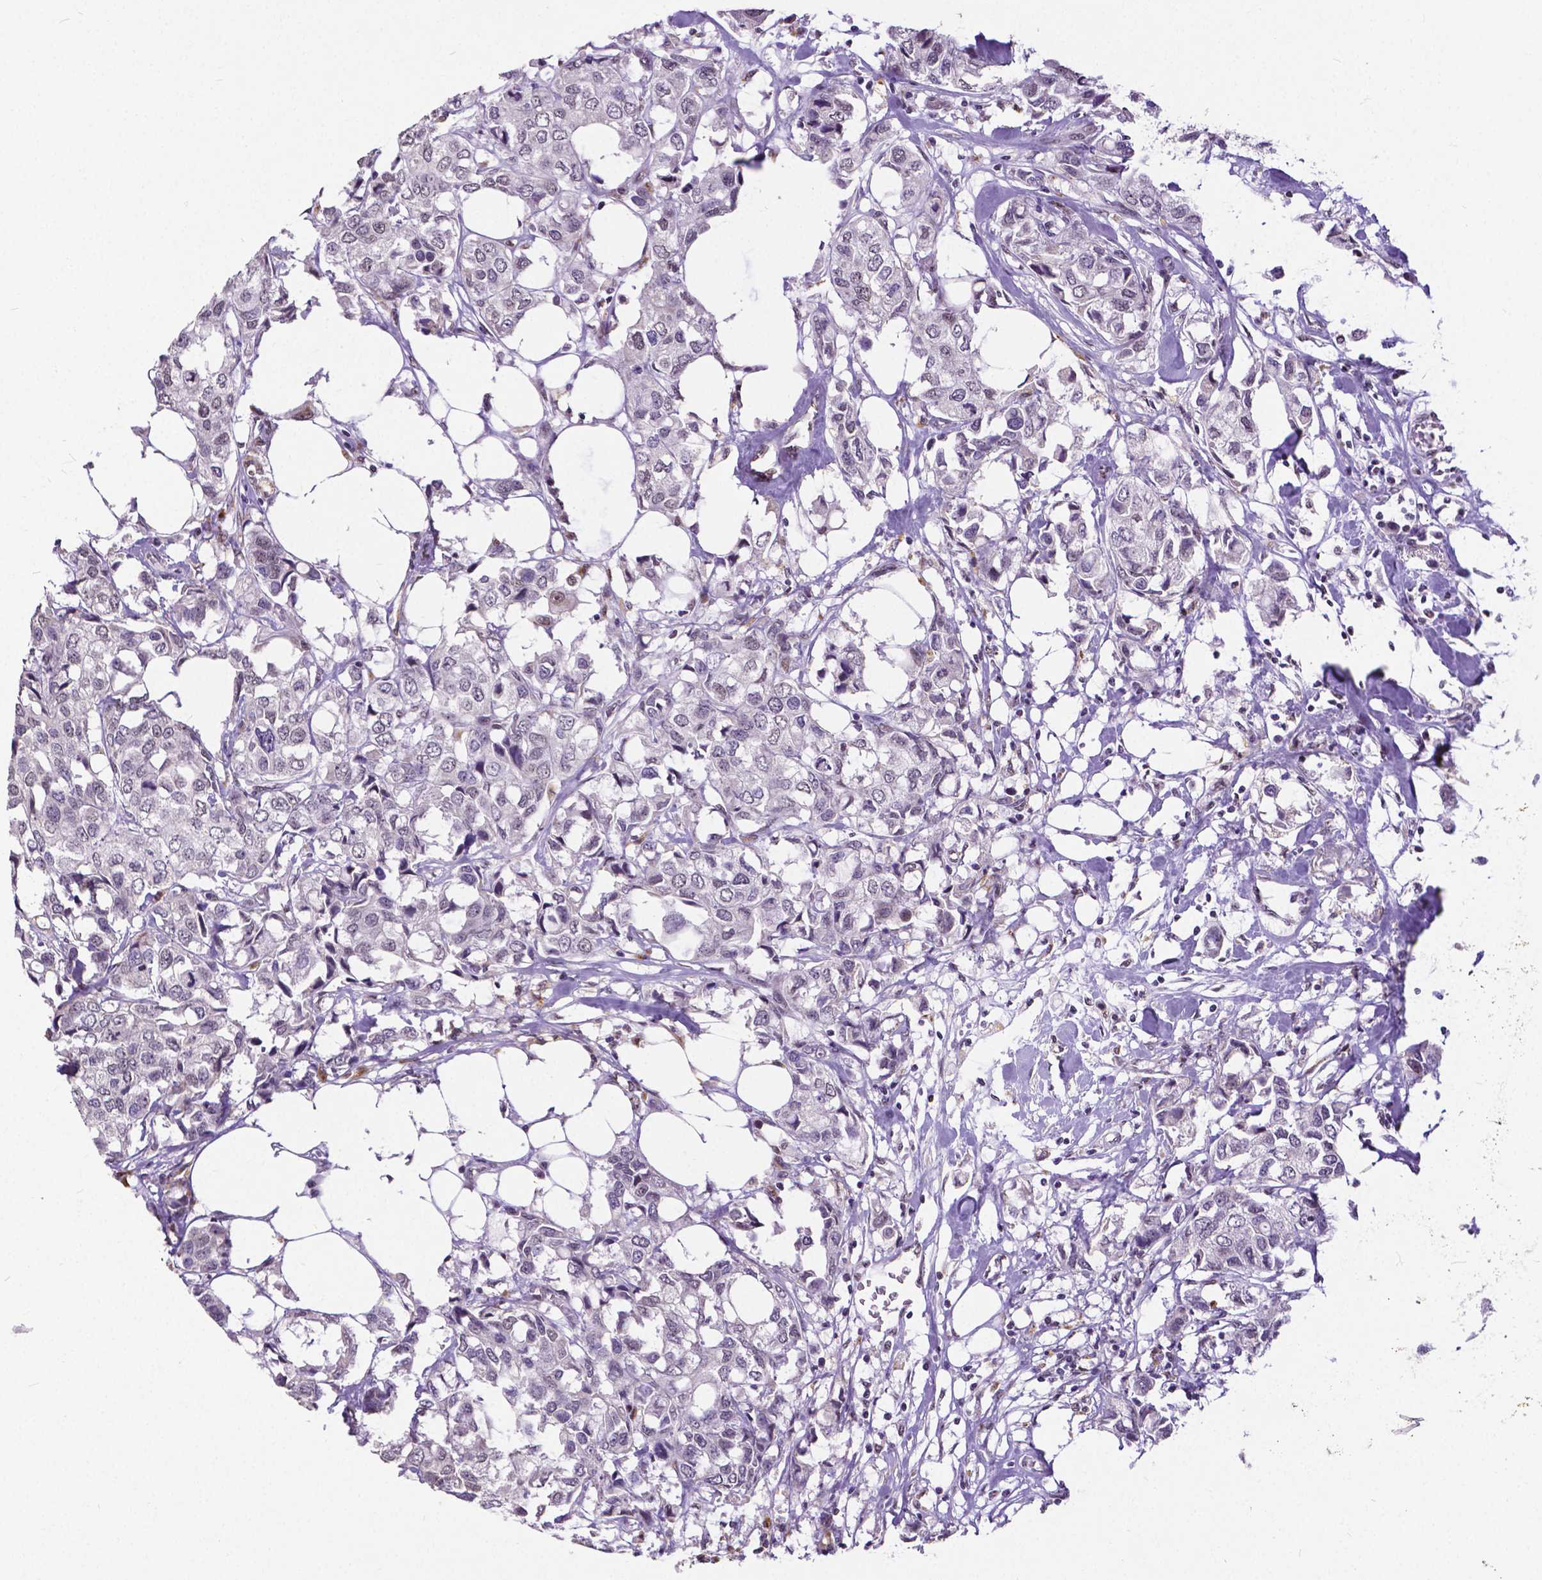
{"staining": {"intensity": "negative", "quantity": "none", "location": "none"}, "tissue": "breast cancer", "cell_type": "Tumor cells", "image_type": "cancer", "snomed": [{"axis": "morphology", "description": "Duct carcinoma"}, {"axis": "topography", "description": "Breast"}], "caption": "This is a histopathology image of IHC staining of breast cancer (infiltrating ductal carcinoma), which shows no staining in tumor cells.", "gene": "ATRX", "patient": {"sex": "female", "age": 80}}